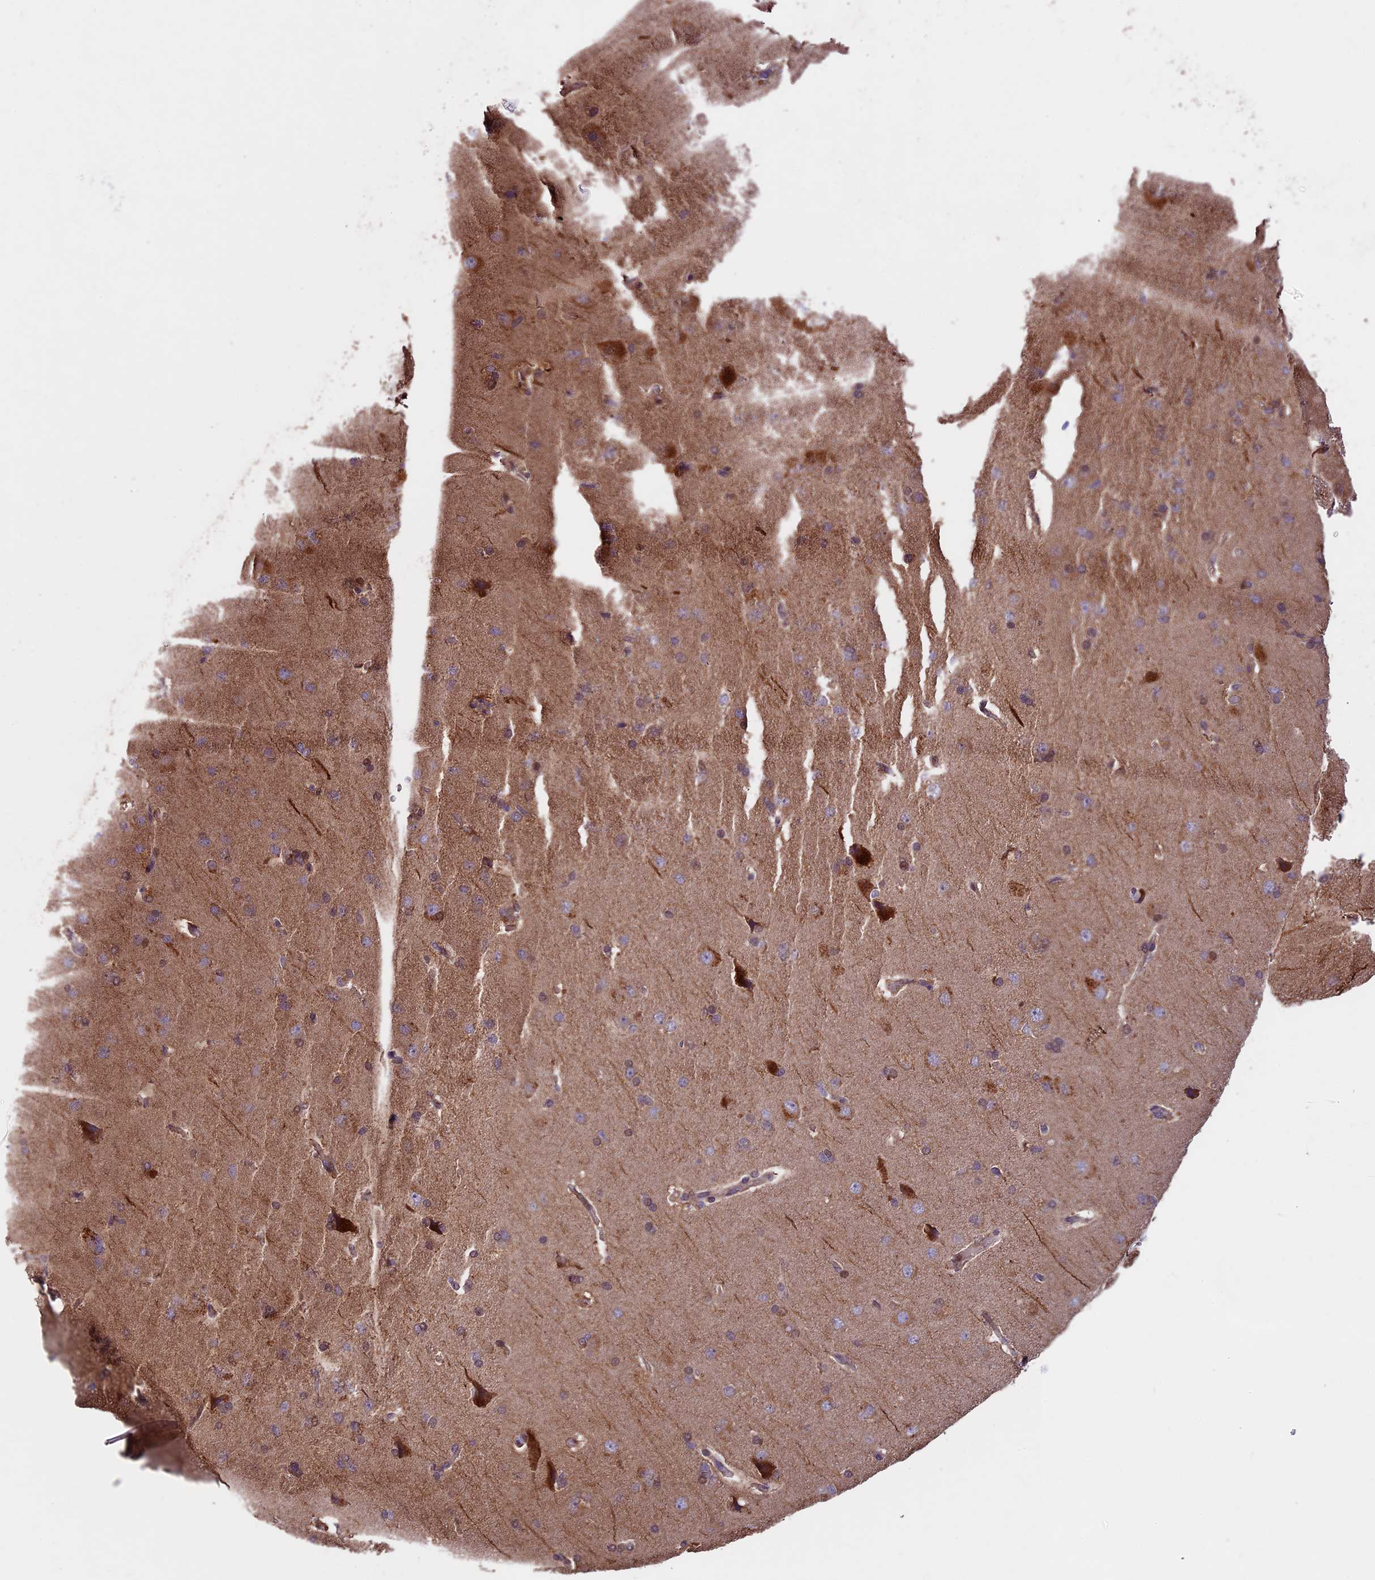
{"staining": {"intensity": "weak", "quantity": ">75%", "location": "cytoplasmic/membranous"}, "tissue": "cerebral cortex", "cell_type": "Endothelial cells", "image_type": "normal", "snomed": [{"axis": "morphology", "description": "Normal tissue, NOS"}, {"axis": "topography", "description": "Cerebral cortex"}], "caption": "The micrograph displays a brown stain indicating the presence of a protein in the cytoplasmic/membranous of endothelial cells in cerebral cortex. (Stains: DAB in brown, nuclei in blue, Microscopy: brightfield microscopy at high magnification).", "gene": "SBNO2", "patient": {"sex": "male", "age": 62}}